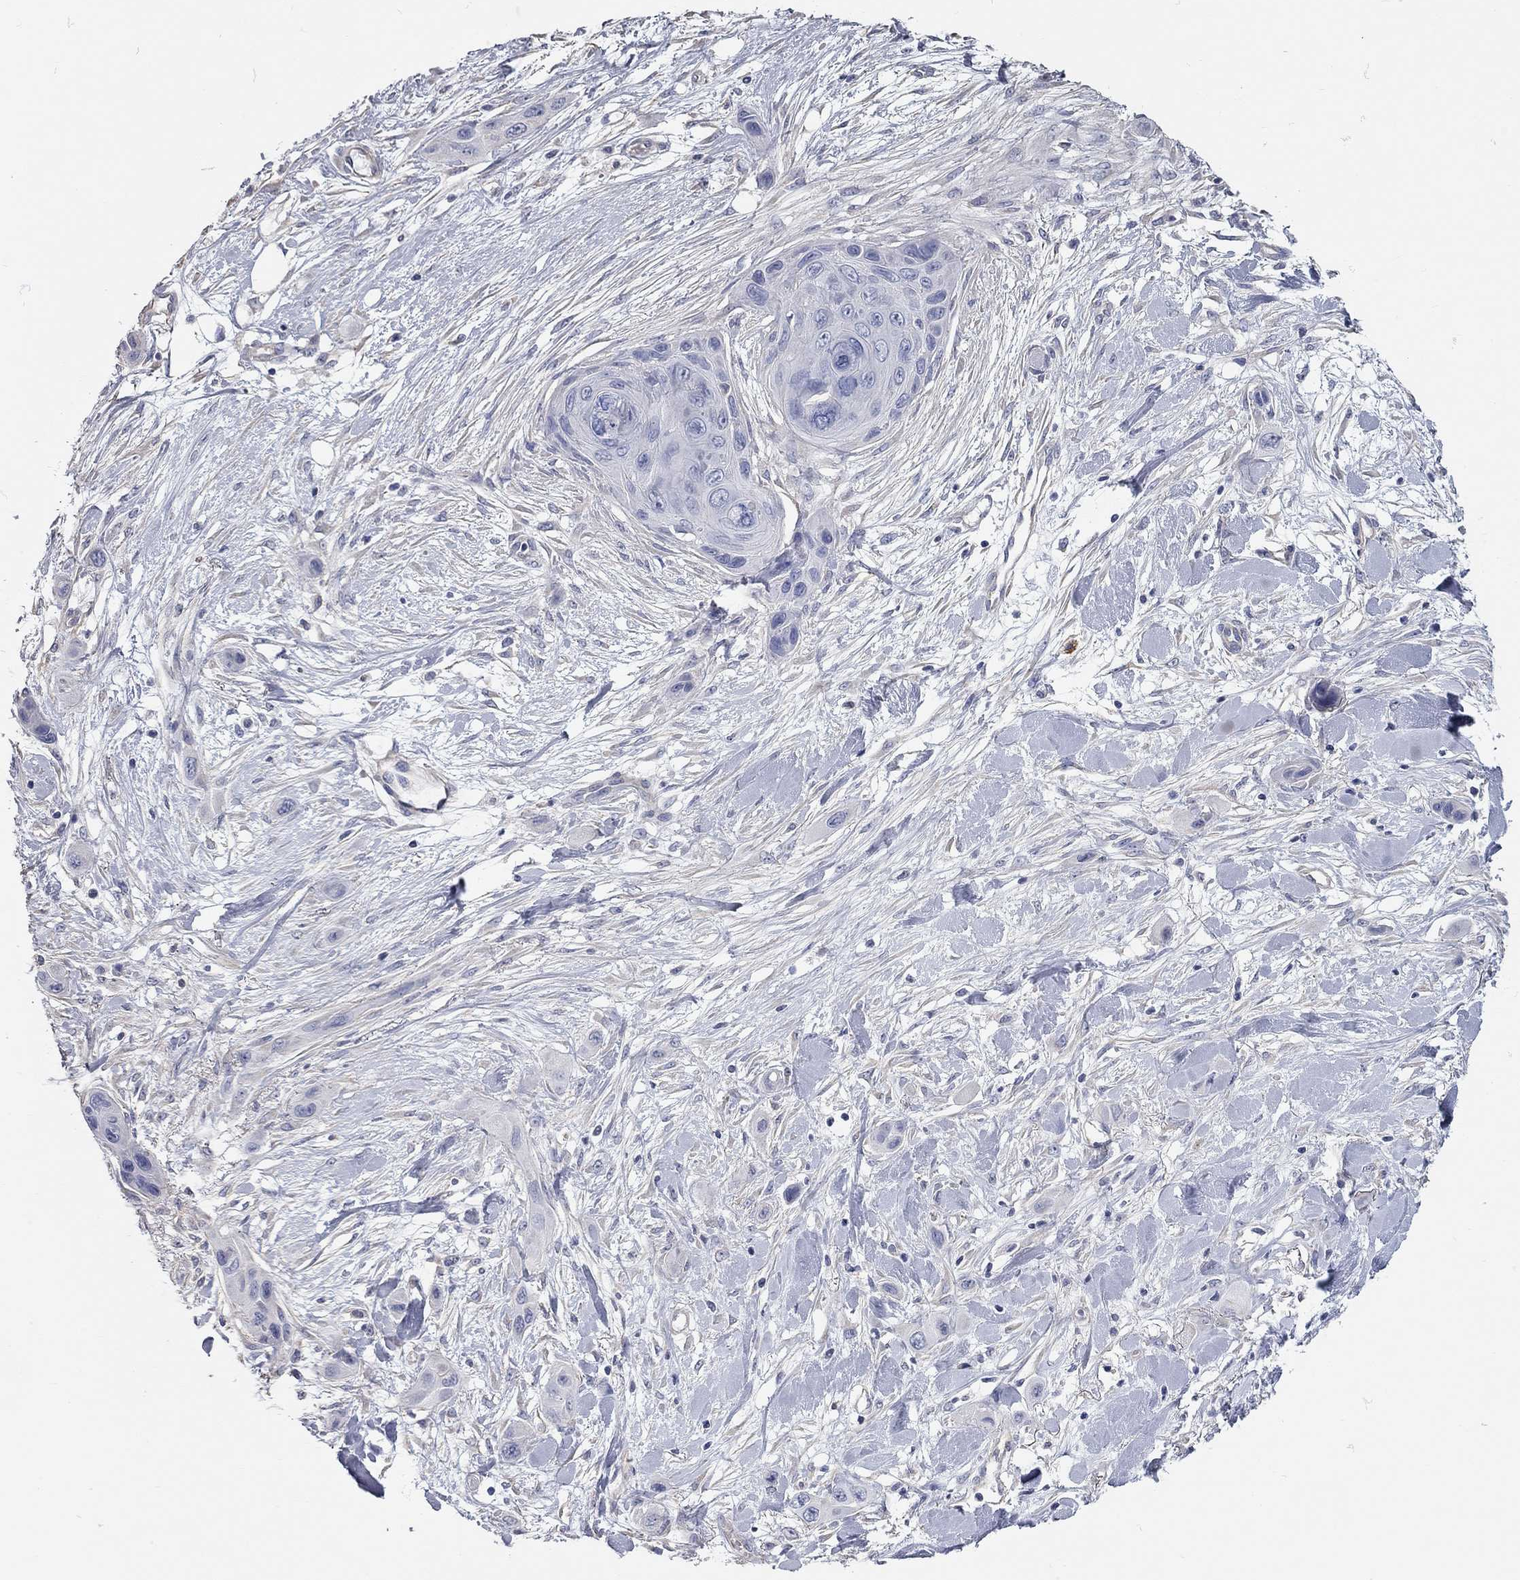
{"staining": {"intensity": "negative", "quantity": "none", "location": "none"}, "tissue": "skin cancer", "cell_type": "Tumor cells", "image_type": "cancer", "snomed": [{"axis": "morphology", "description": "Squamous cell carcinoma, NOS"}, {"axis": "topography", "description": "Skin"}], "caption": "Human skin squamous cell carcinoma stained for a protein using immunohistochemistry displays no expression in tumor cells.", "gene": "C10orf90", "patient": {"sex": "male", "age": 79}}